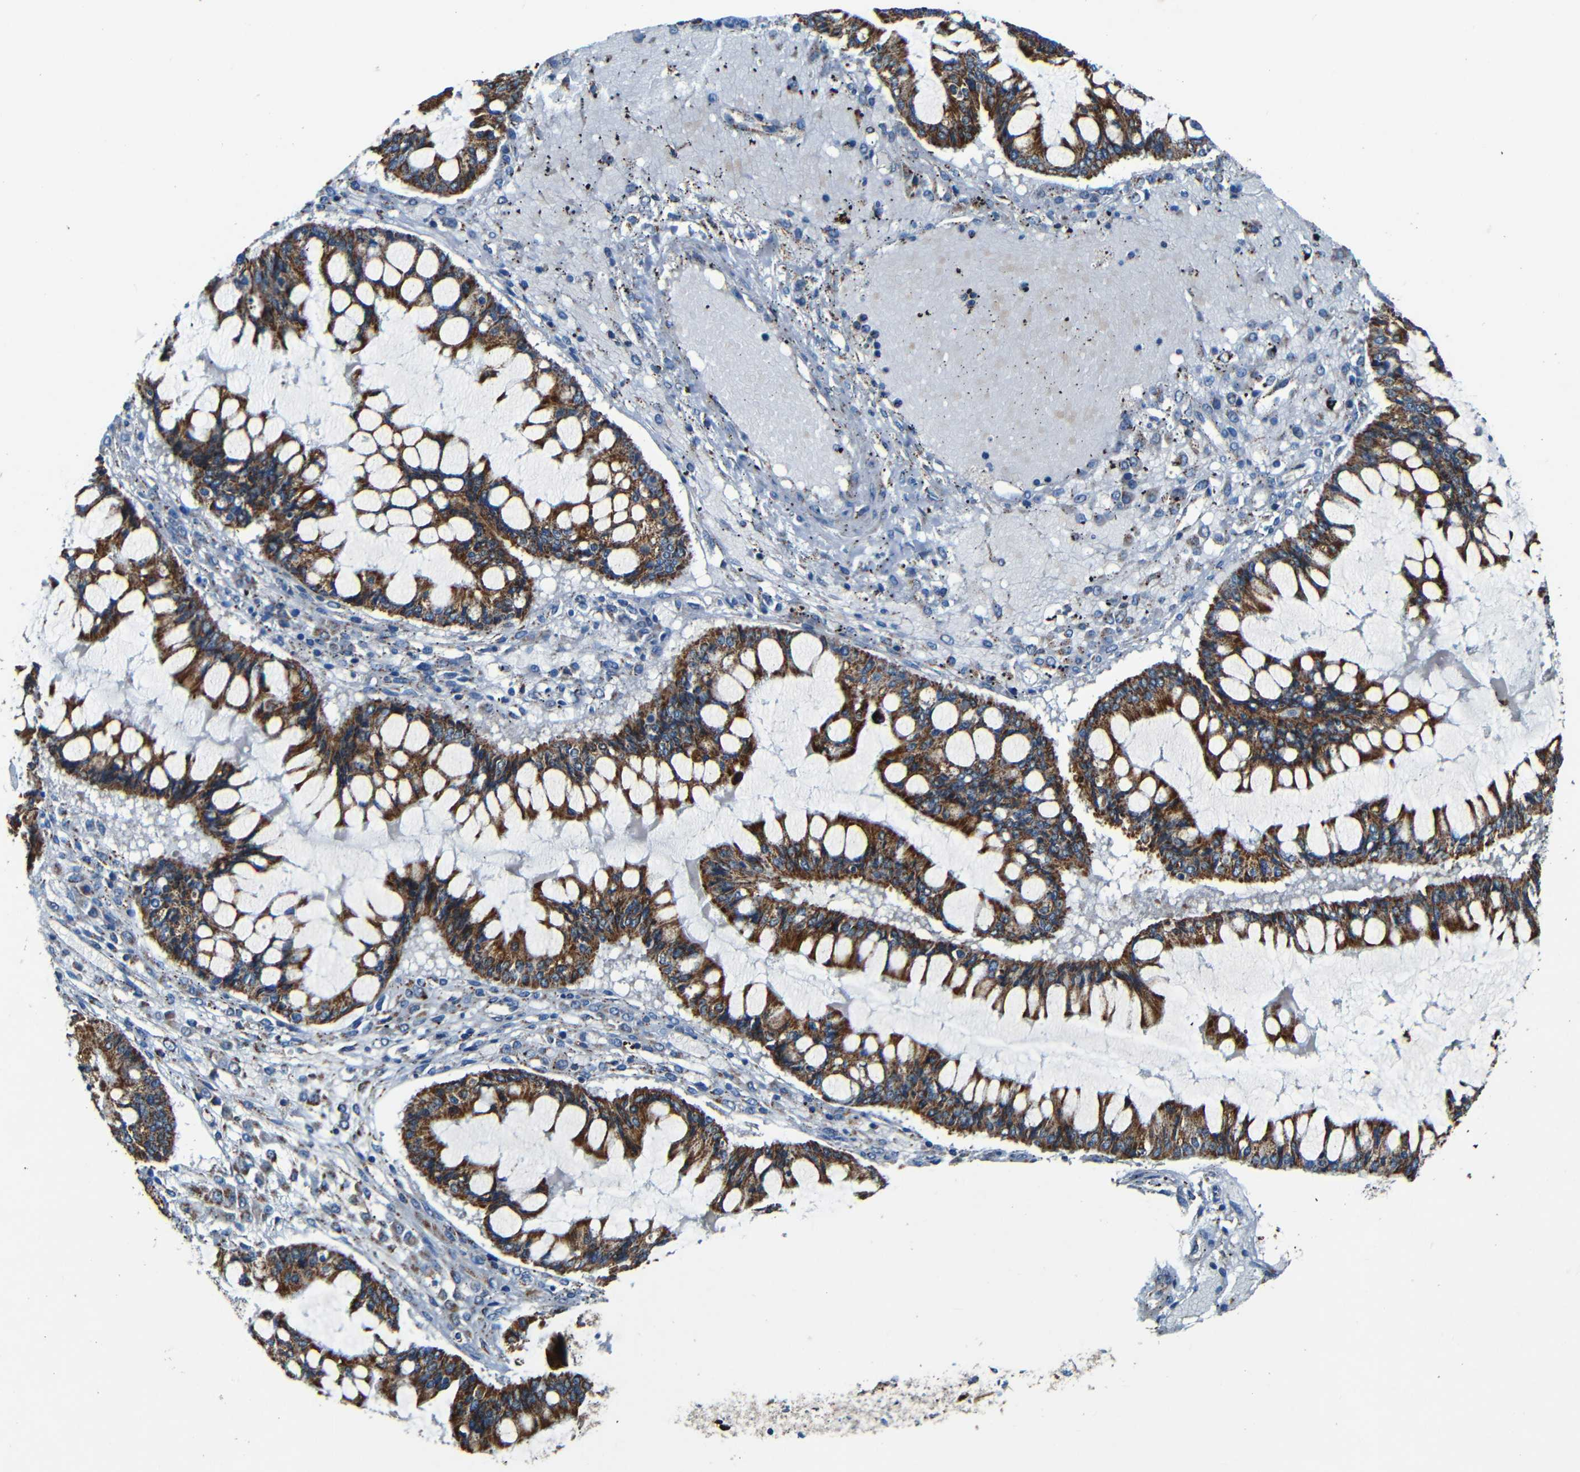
{"staining": {"intensity": "strong", "quantity": ">75%", "location": "cytoplasmic/membranous"}, "tissue": "ovarian cancer", "cell_type": "Tumor cells", "image_type": "cancer", "snomed": [{"axis": "morphology", "description": "Cystadenocarcinoma, mucinous, NOS"}, {"axis": "topography", "description": "Ovary"}], "caption": "Ovarian mucinous cystadenocarcinoma was stained to show a protein in brown. There is high levels of strong cytoplasmic/membranous positivity in approximately >75% of tumor cells. Nuclei are stained in blue.", "gene": "WSCD2", "patient": {"sex": "female", "age": 73}}